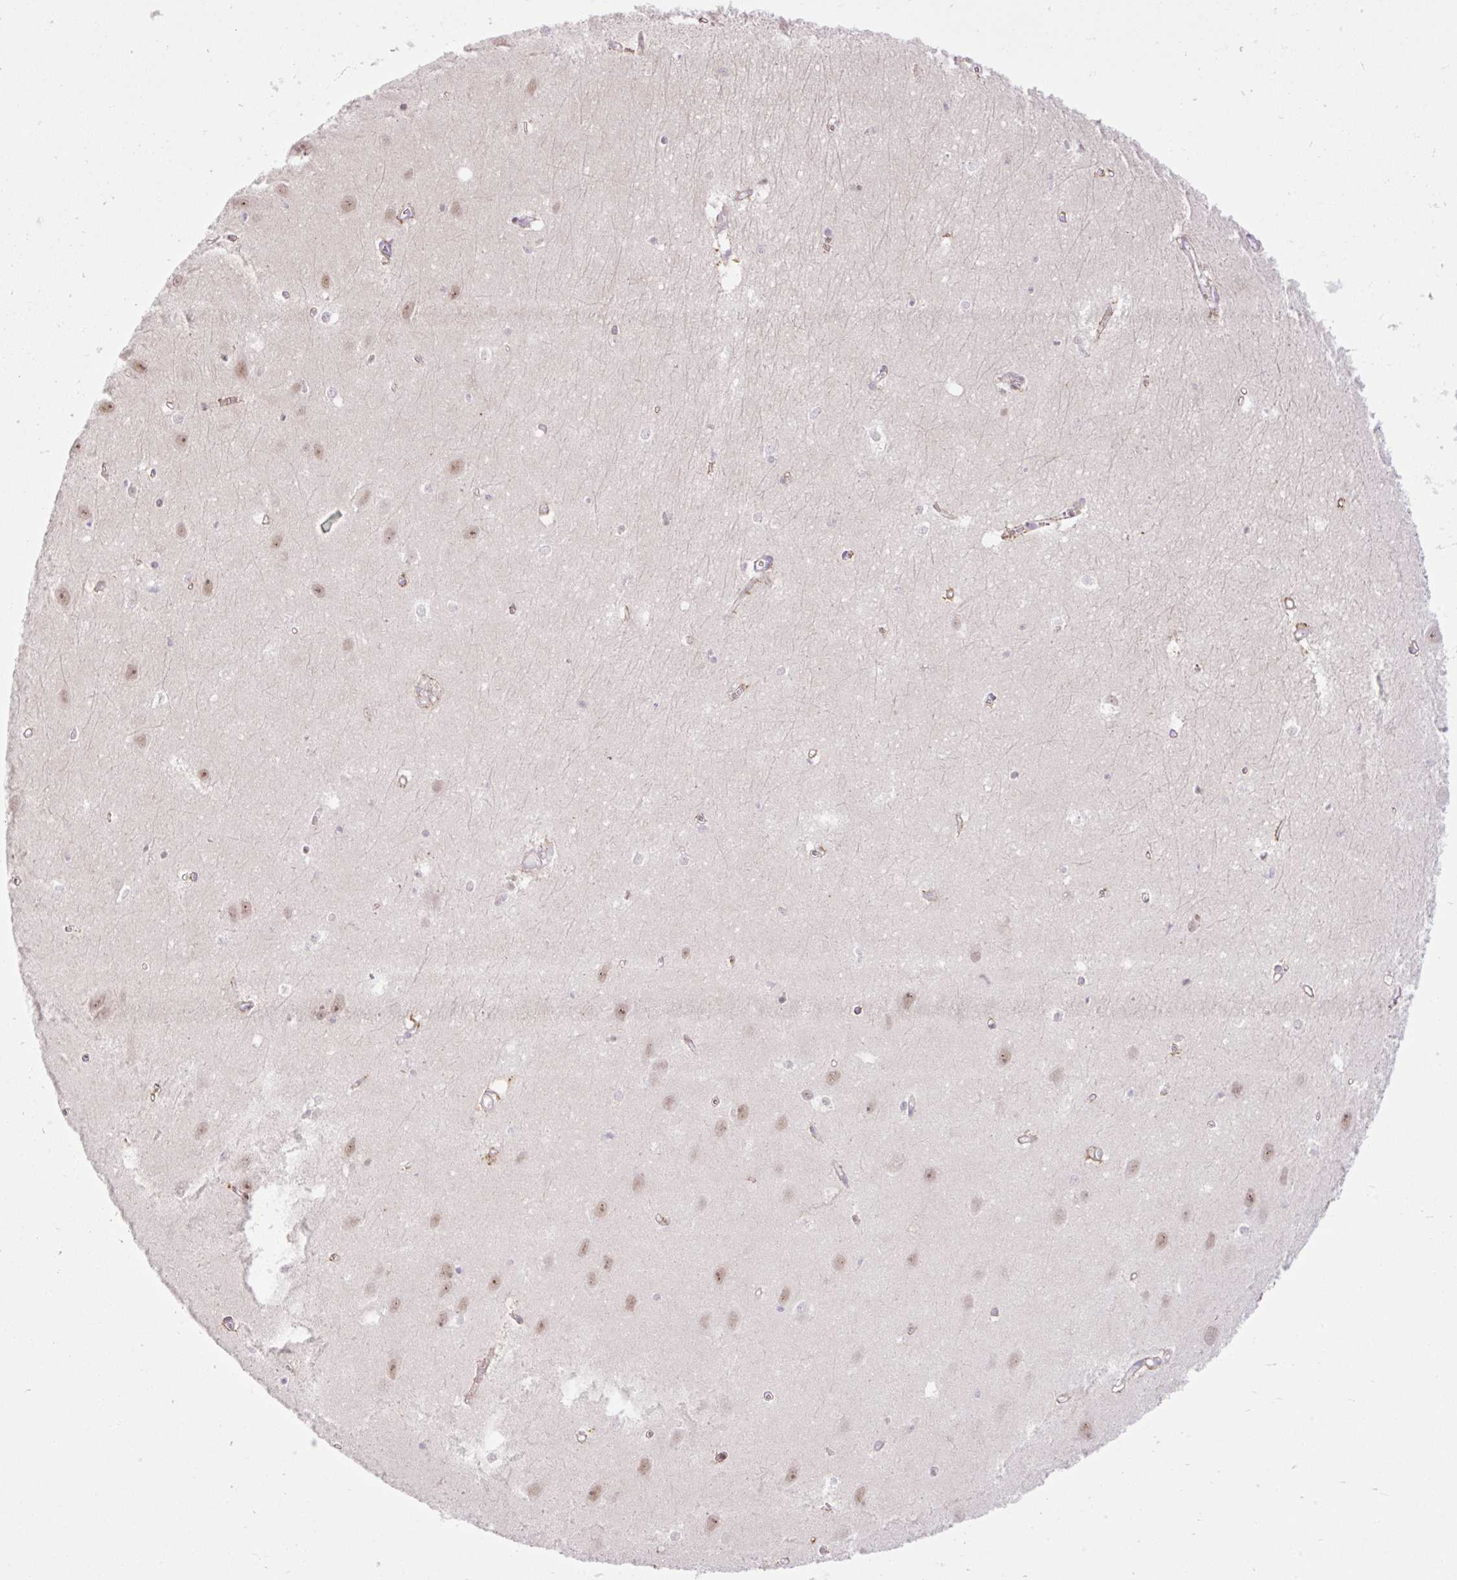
{"staining": {"intensity": "negative", "quantity": "none", "location": "none"}, "tissue": "hippocampus", "cell_type": "Glial cells", "image_type": "normal", "snomed": [{"axis": "morphology", "description": "Normal tissue, NOS"}, {"axis": "topography", "description": "Hippocampus"}], "caption": "Hippocampus was stained to show a protein in brown. There is no significant expression in glial cells.", "gene": "ICE1", "patient": {"sex": "female", "age": 64}}